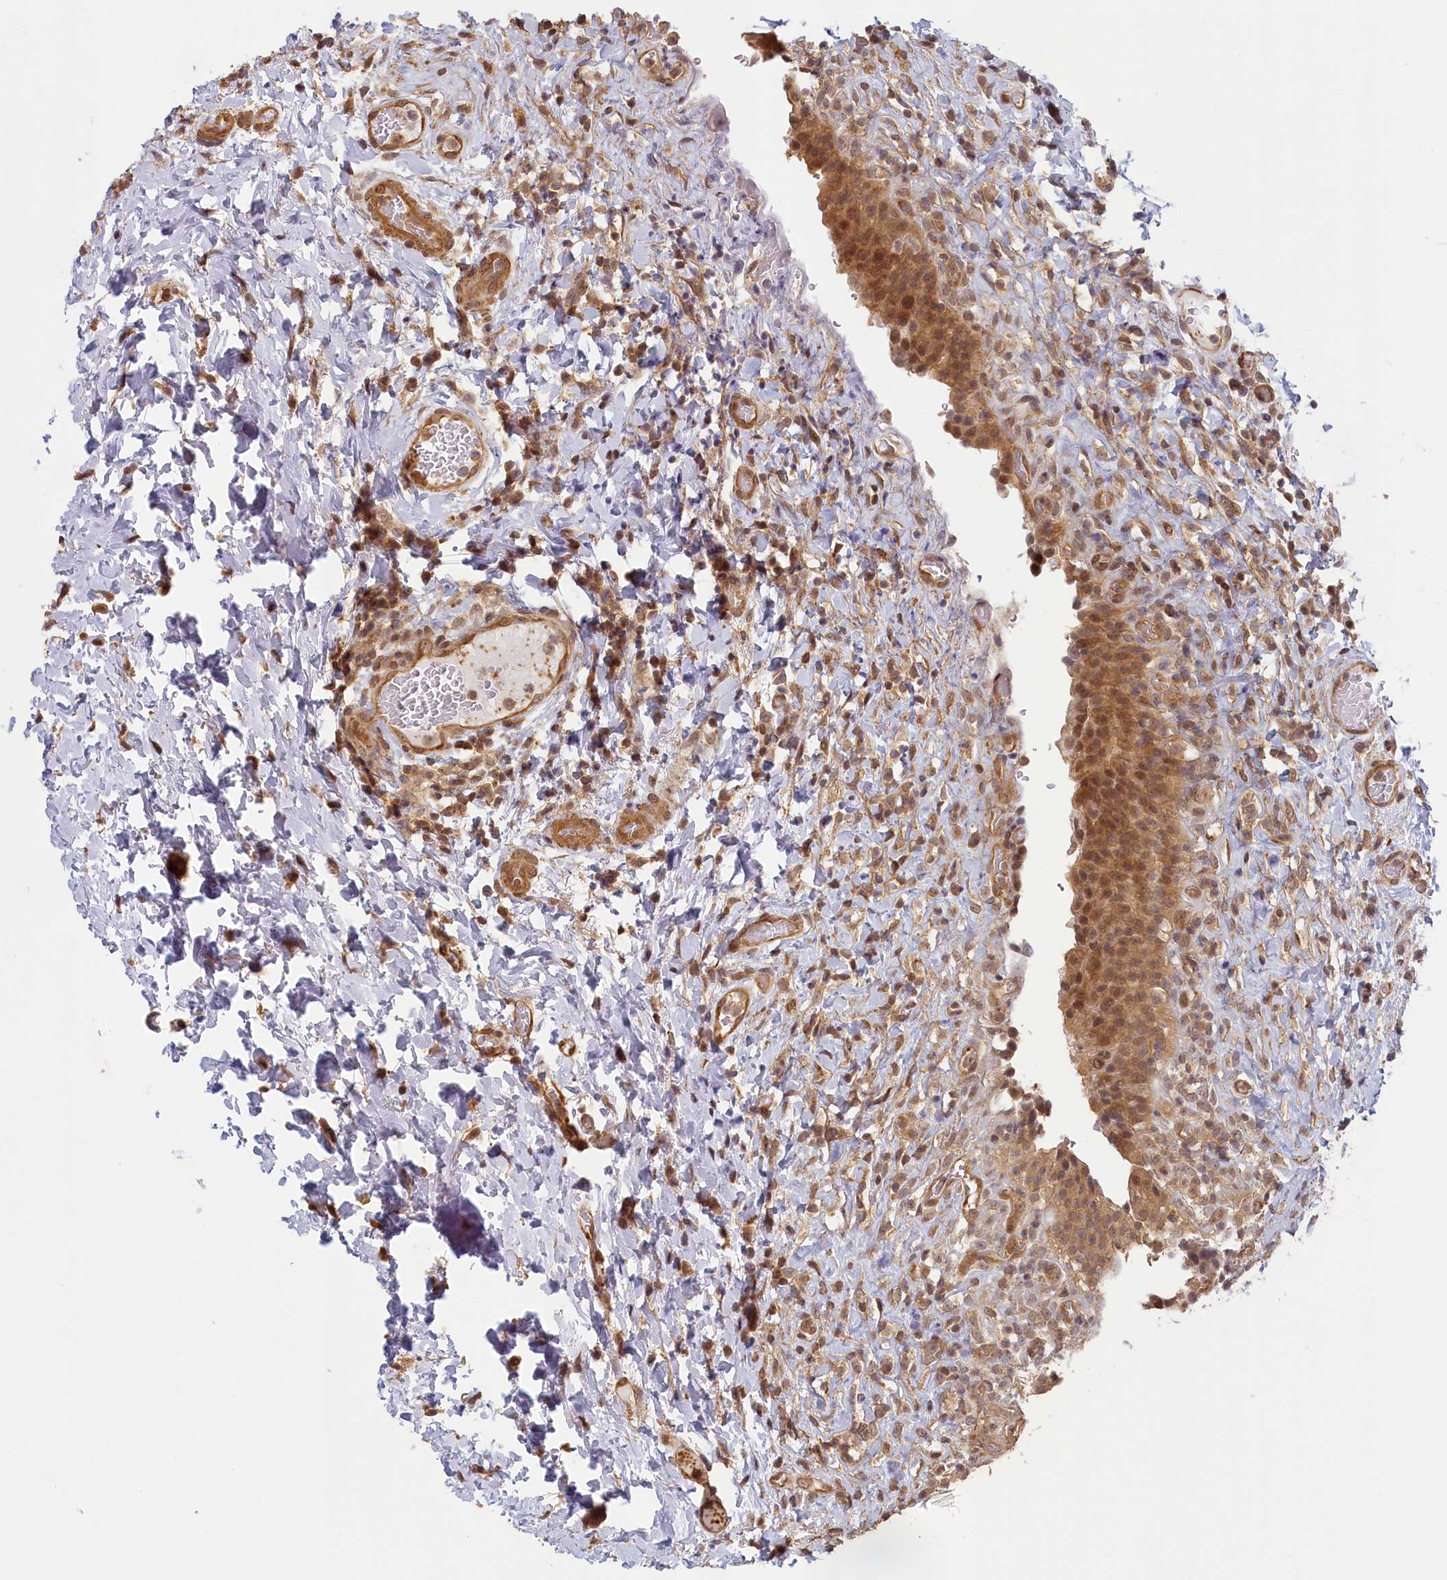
{"staining": {"intensity": "moderate", "quantity": ">75%", "location": "cytoplasmic/membranous,nuclear"}, "tissue": "urinary bladder", "cell_type": "Urothelial cells", "image_type": "normal", "snomed": [{"axis": "morphology", "description": "Normal tissue, NOS"}, {"axis": "morphology", "description": "Inflammation, NOS"}, {"axis": "topography", "description": "Urinary bladder"}], "caption": "This micrograph displays immunohistochemistry staining of unremarkable human urinary bladder, with medium moderate cytoplasmic/membranous,nuclear expression in about >75% of urothelial cells.", "gene": "C19orf44", "patient": {"sex": "male", "age": 64}}